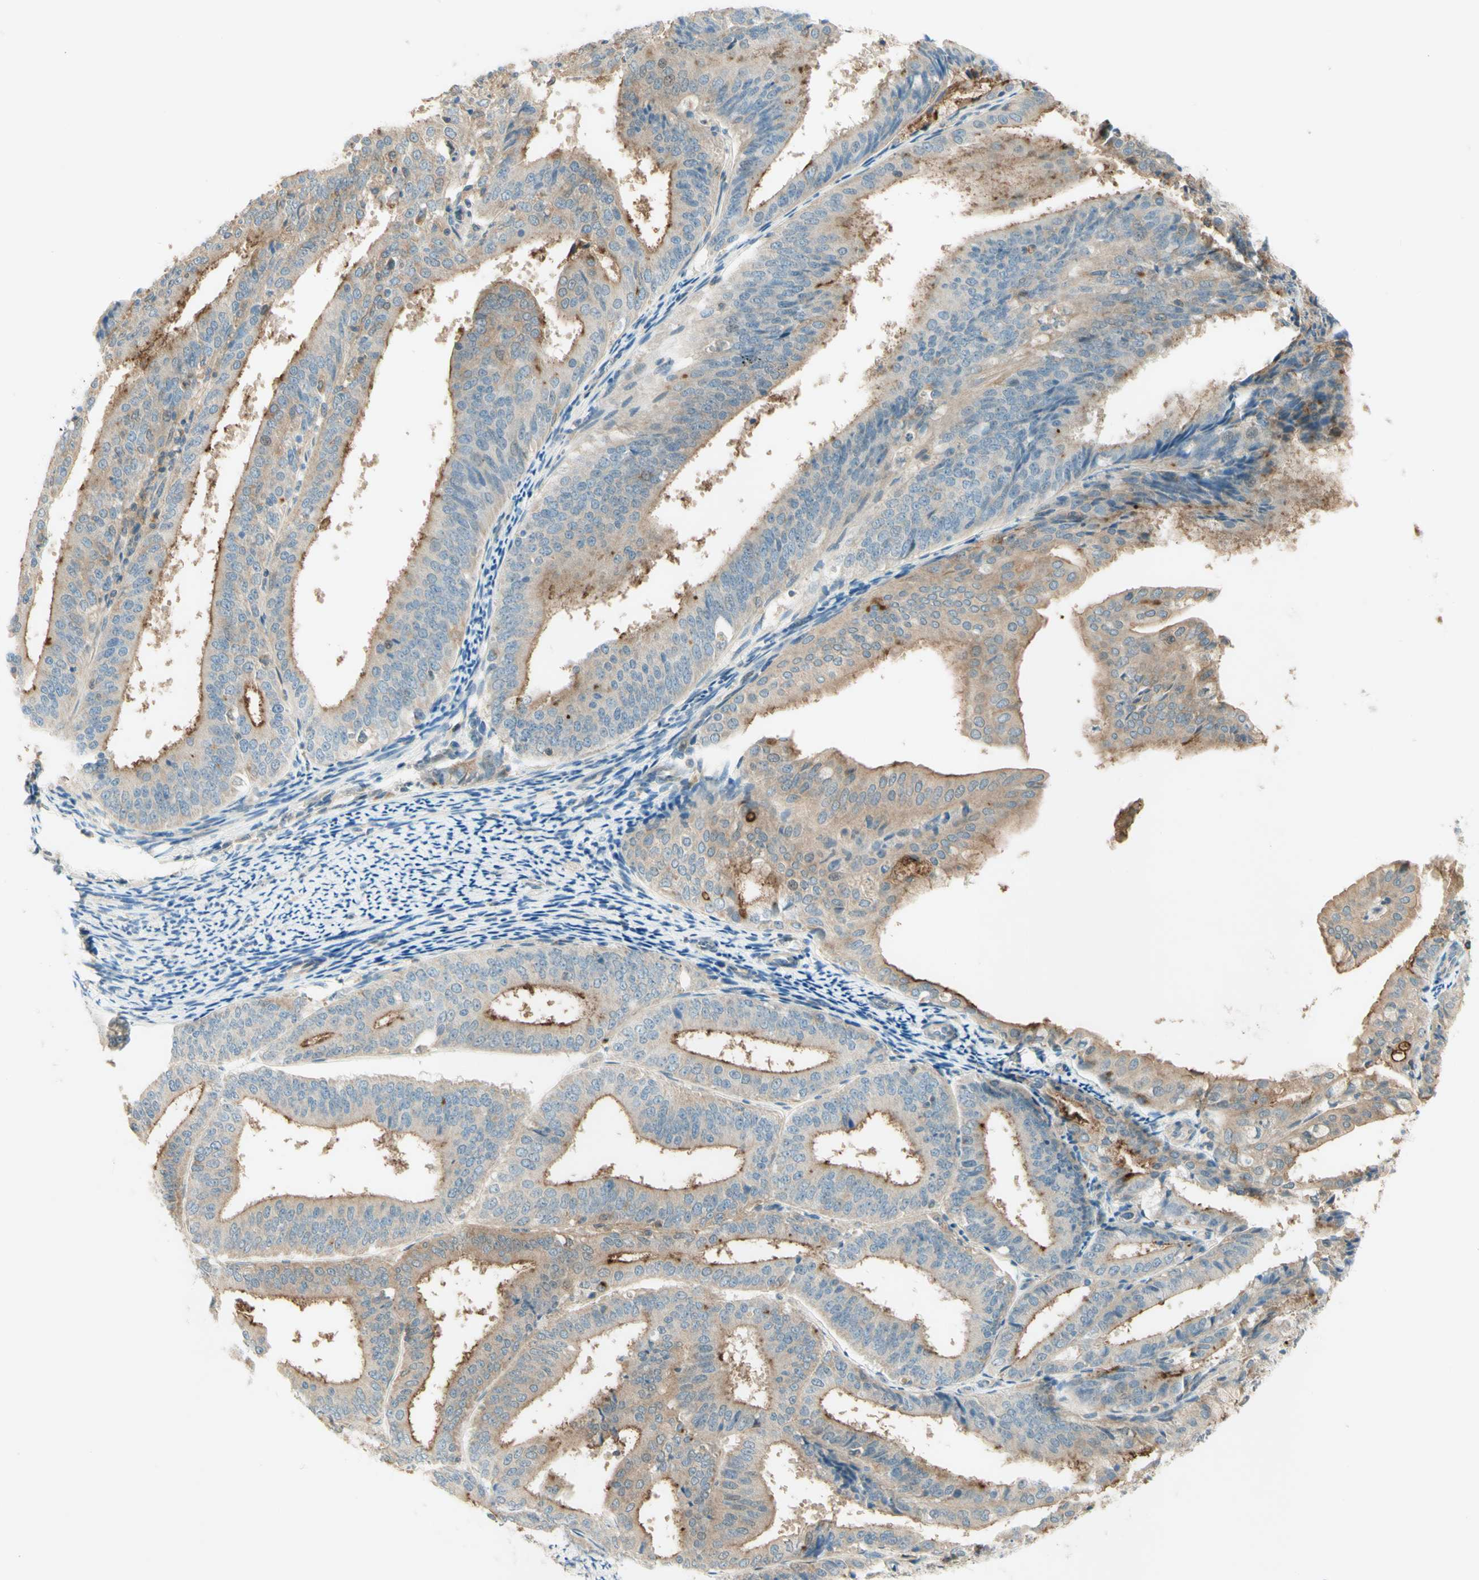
{"staining": {"intensity": "moderate", "quantity": ">75%", "location": "cytoplasmic/membranous"}, "tissue": "endometrial cancer", "cell_type": "Tumor cells", "image_type": "cancer", "snomed": [{"axis": "morphology", "description": "Adenocarcinoma, NOS"}, {"axis": "topography", "description": "Endometrium"}], "caption": "Protein expression analysis of endometrial adenocarcinoma exhibits moderate cytoplasmic/membranous staining in about >75% of tumor cells. (brown staining indicates protein expression, while blue staining denotes nuclei).", "gene": "PROM1", "patient": {"sex": "female", "age": 63}}